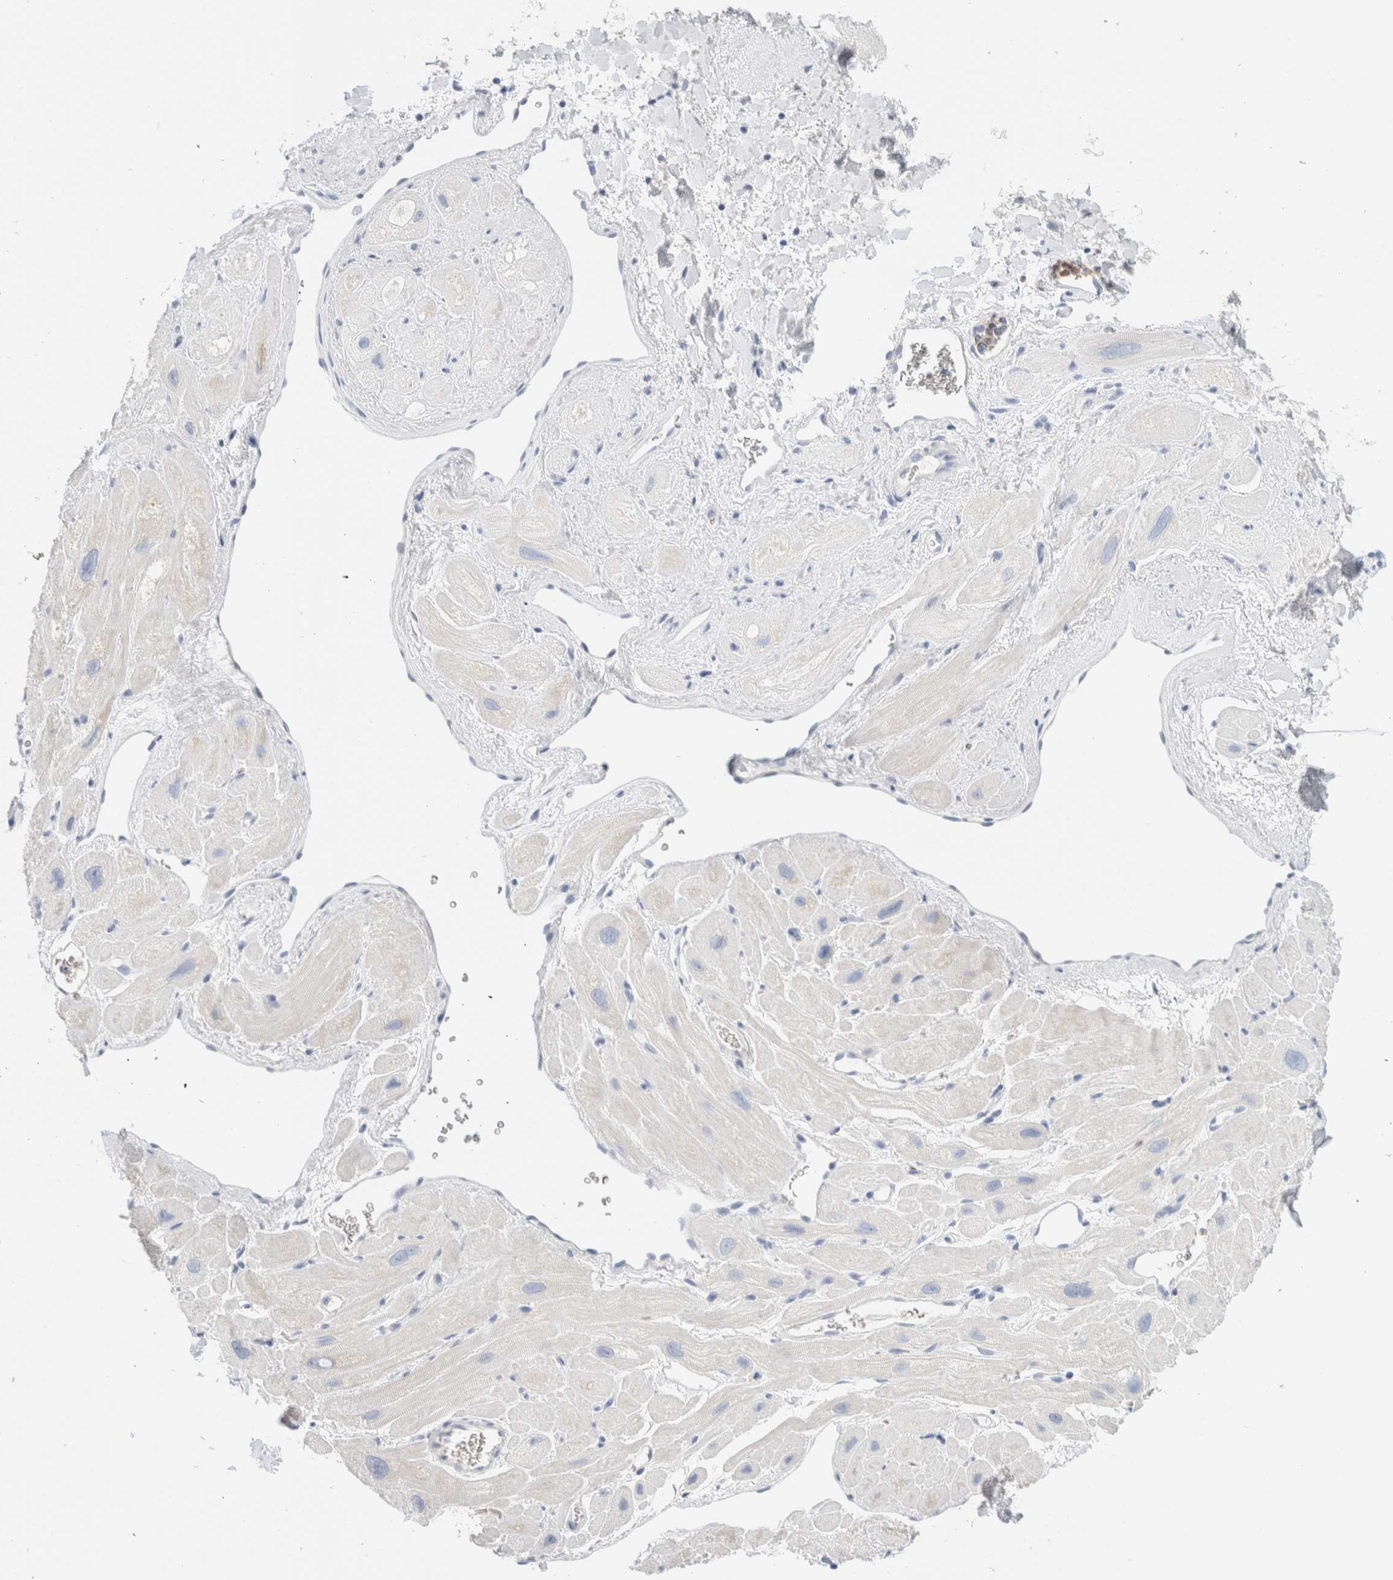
{"staining": {"intensity": "negative", "quantity": "none", "location": "none"}, "tissue": "heart muscle", "cell_type": "Cardiomyocytes", "image_type": "normal", "snomed": [{"axis": "morphology", "description": "Normal tissue, NOS"}, {"axis": "topography", "description": "Heart"}], "caption": "Photomicrograph shows no protein positivity in cardiomyocytes of benign heart muscle. The staining was performed using DAB (3,3'-diaminobenzidine) to visualize the protein expression in brown, while the nuclei were stained in blue with hematoxylin (Magnification: 20x).", "gene": "ARG1", "patient": {"sex": "male", "age": 49}}